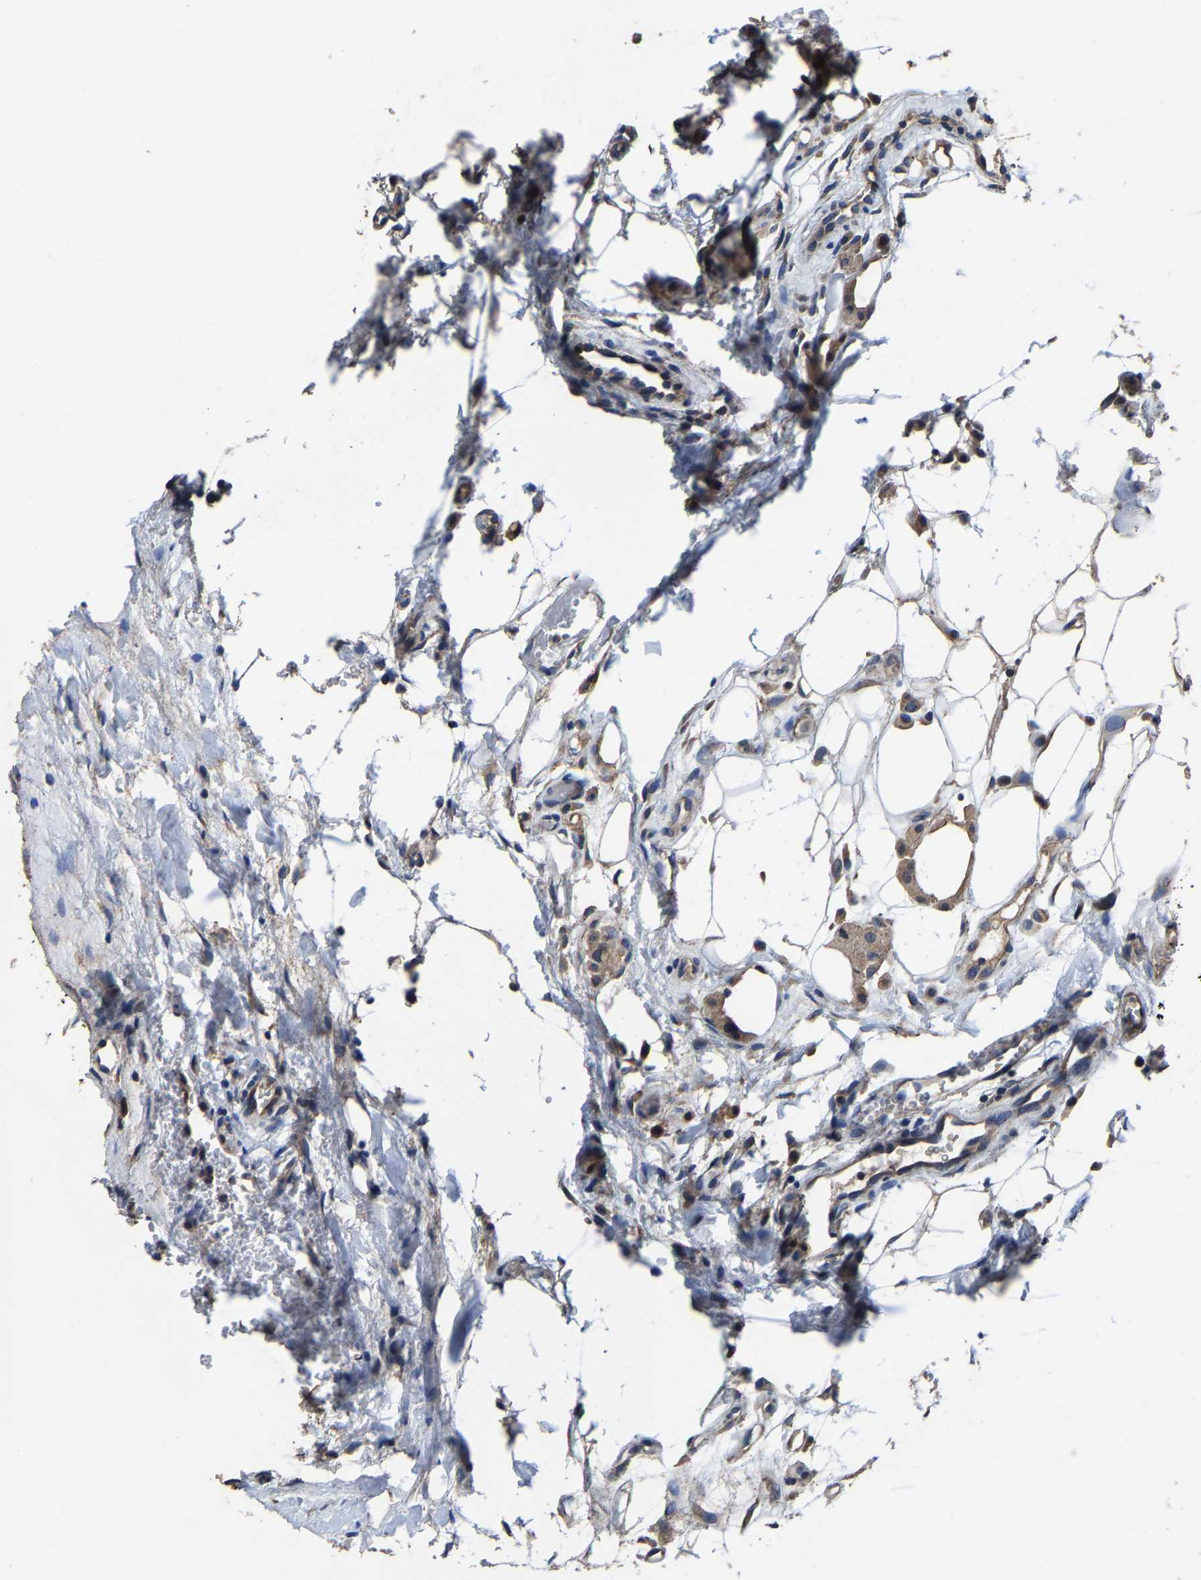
{"staining": {"intensity": "negative", "quantity": "none", "location": "none"}, "tissue": "lymphoma", "cell_type": "Tumor cells", "image_type": "cancer", "snomed": [{"axis": "morphology", "description": "Malignant lymphoma, non-Hodgkin's type, High grade"}, {"axis": "topography", "description": "Lymph node"}], "caption": "High magnification brightfield microscopy of lymphoma stained with DAB (brown) and counterstained with hematoxylin (blue): tumor cells show no significant expression.", "gene": "EBAG9", "patient": {"sex": "male", "age": 61}}